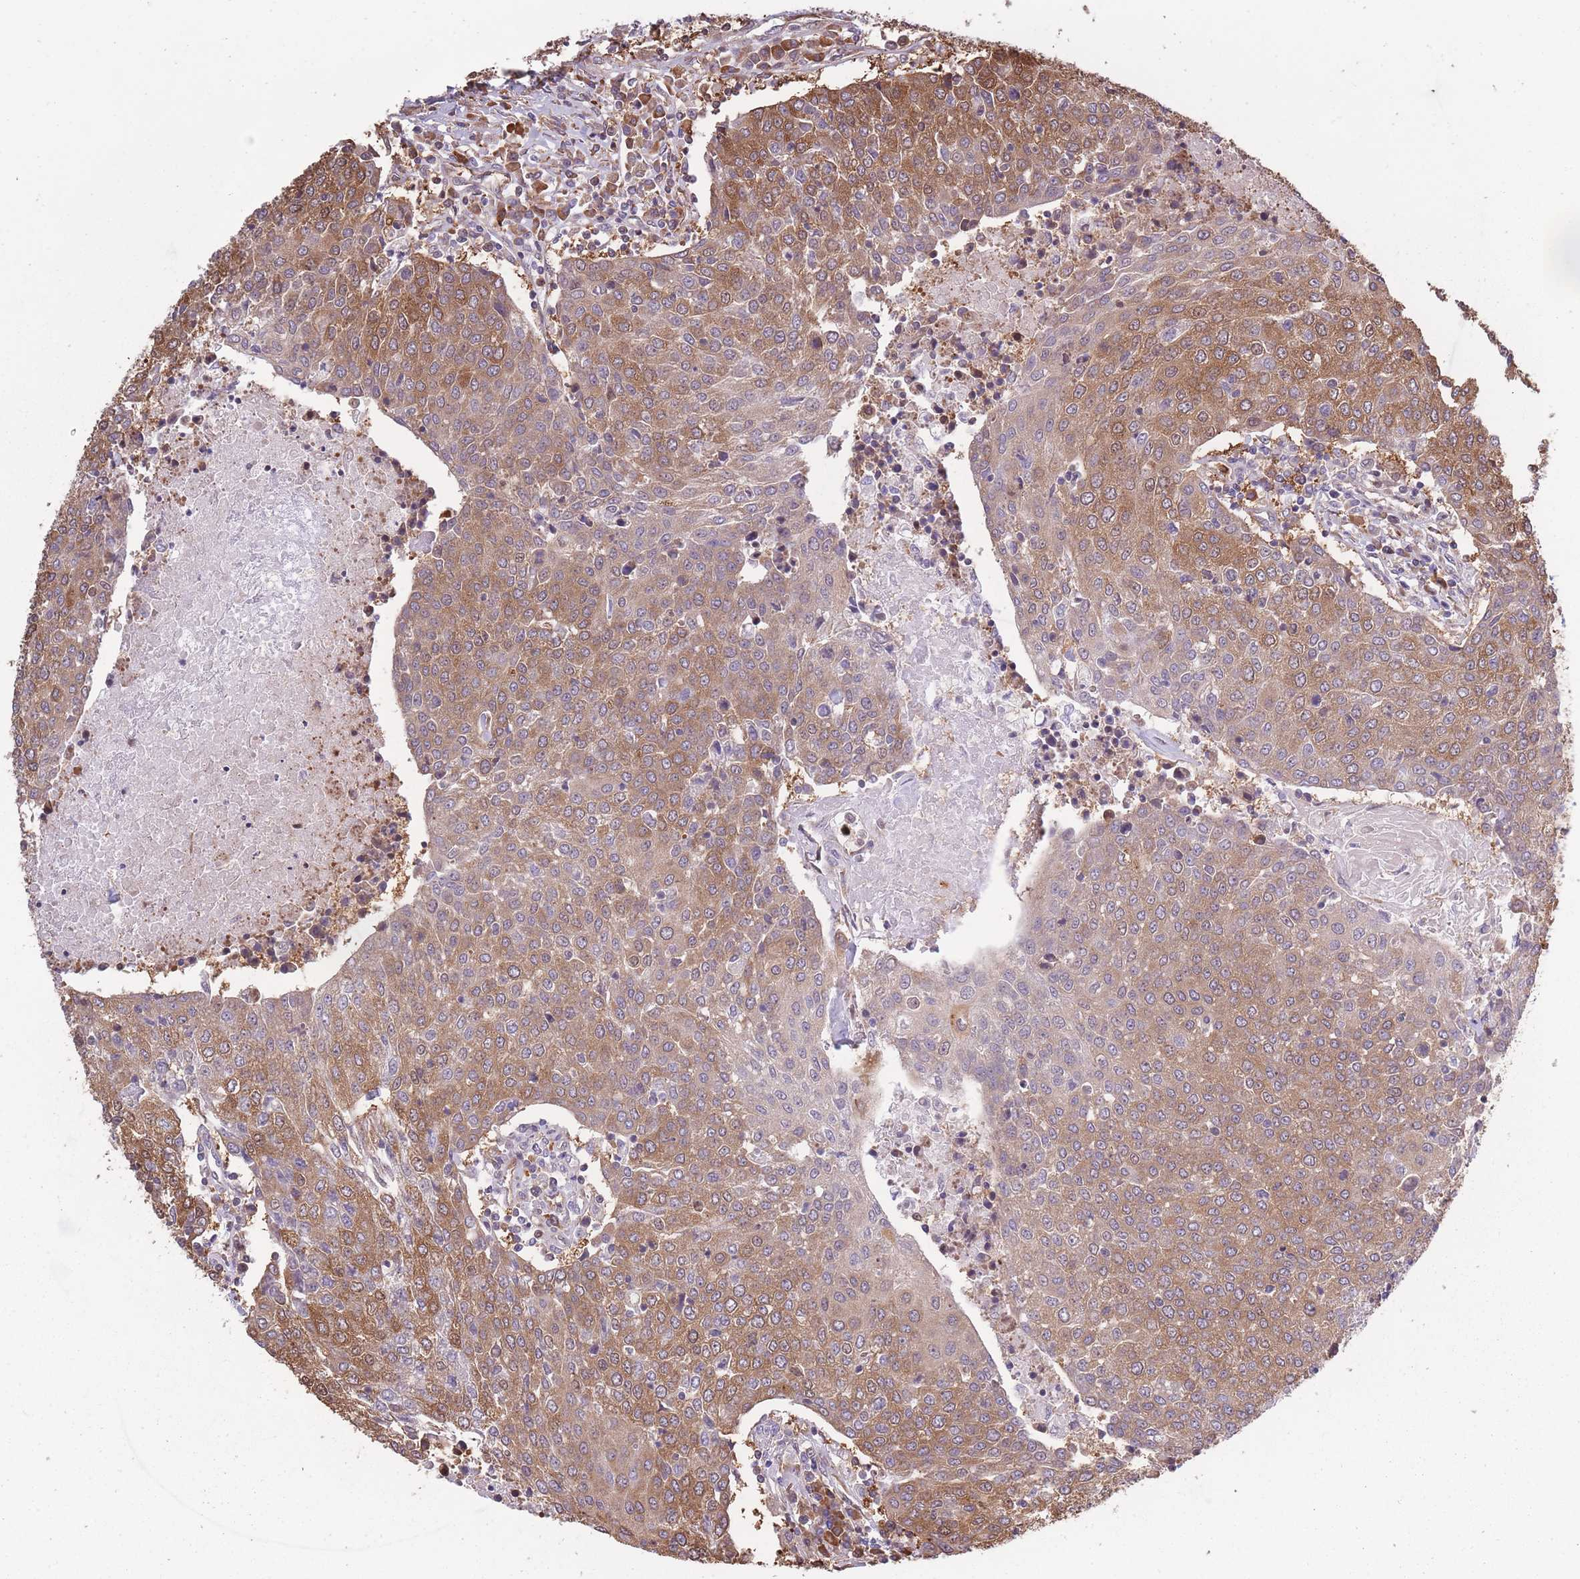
{"staining": {"intensity": "moderate", "quantity": ">75%", "location": "cytoplasmic/membranous"}, "tissue": "urothelial cancer", "cell_type": "Tumor cells", "image_type": "cancer", "snomed": [{"axis": "morphology", "description": "Urothelial carcinoma, High grade"}, {"axis": "topography", "description": "Urinary bladder"}], "caption": "DAB (3,3'-diaminobenzidine) immunohistochemical staining of high-grade urothelial carcinoma demonstrates moderate cytoplasmic/membranous protein positivity in about >75% of tumor cells. Using DAB (3,3'-diaminobenzidine) (brown) and hematoxylin (blue) stains, captured at high magnification using brightfield microscopy.", "gene": "ARL13B", "patient": {"sex": "female", "age": 85}}